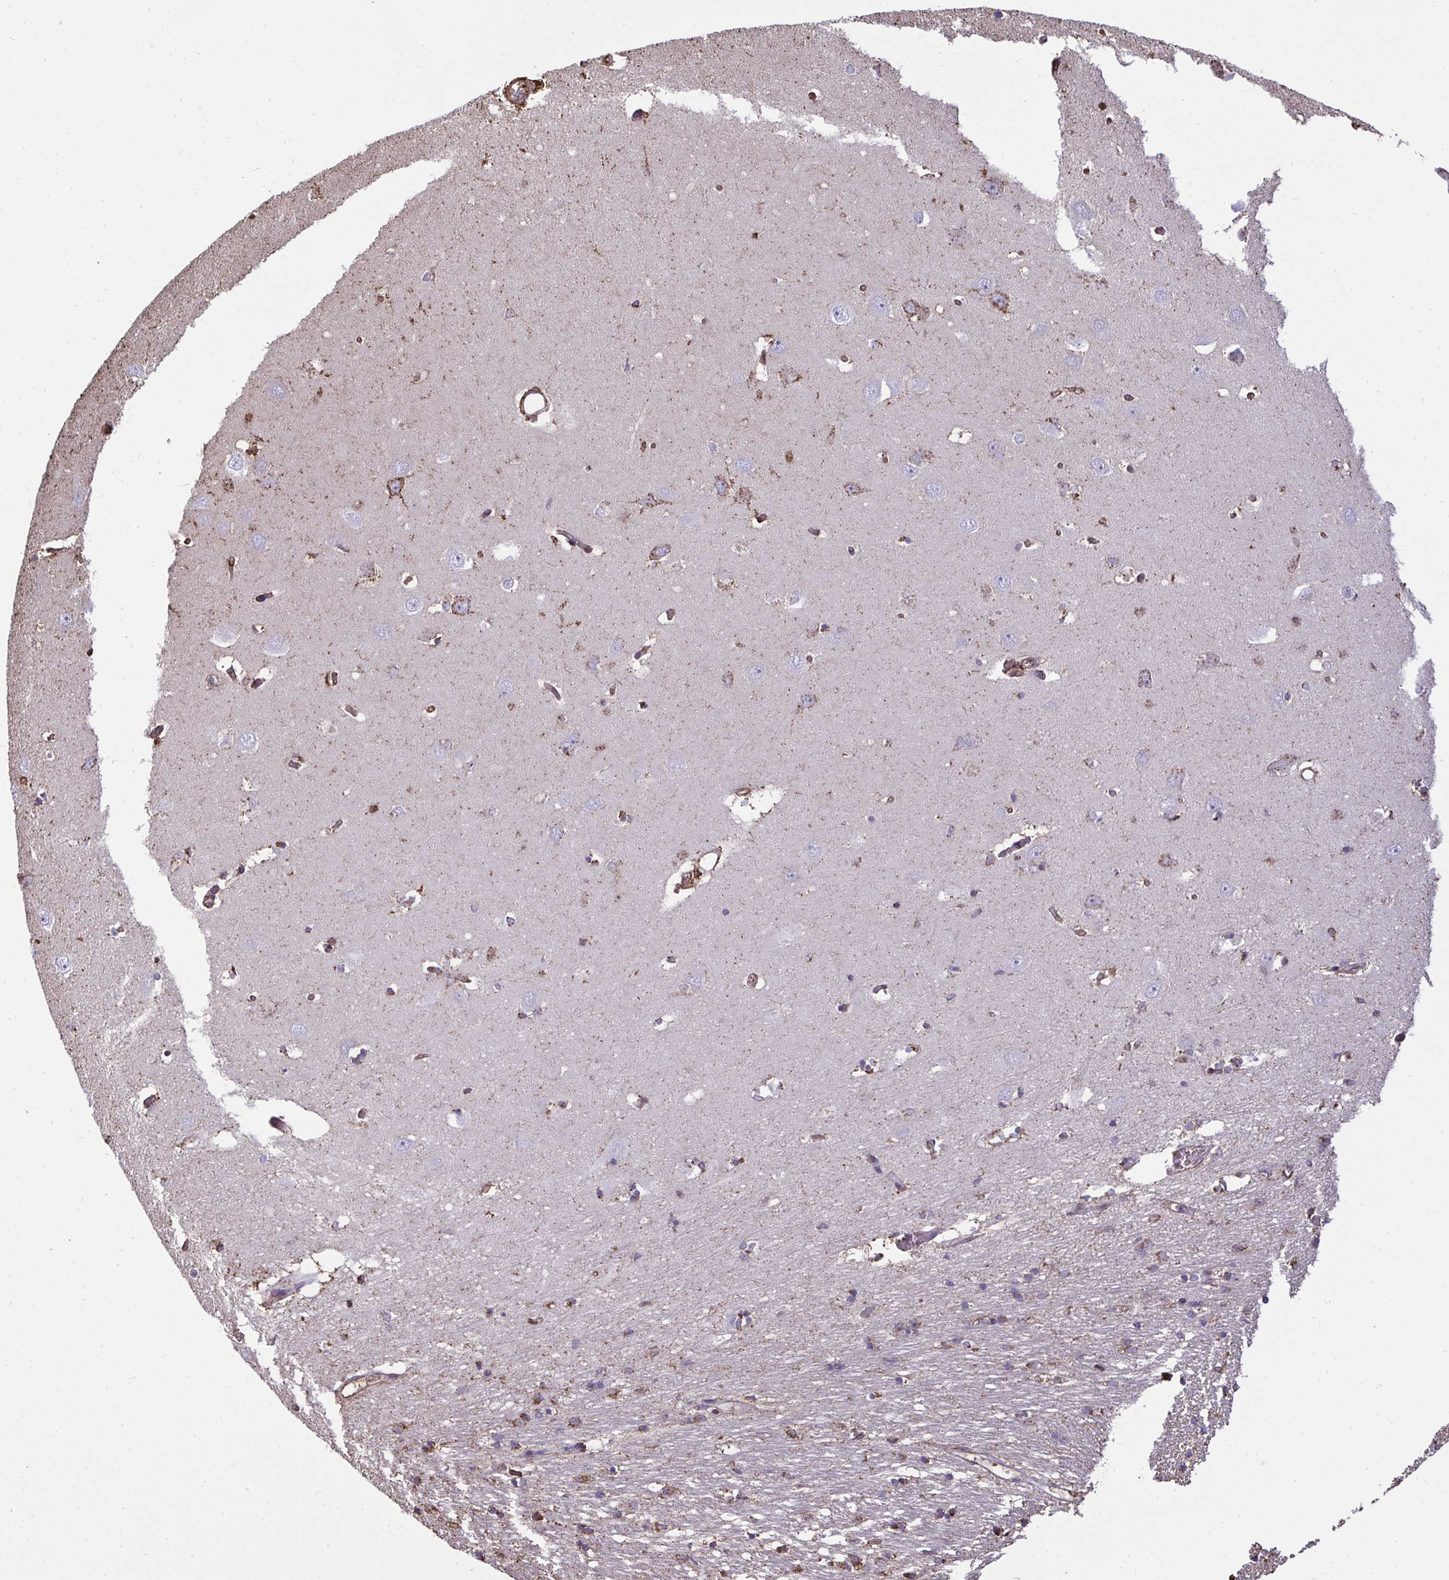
{"staining": {"intensity": "moderate", "quantity": "<25%", "location": "cytoplasmic/membranous"}, "tissue": "caudate", "cell_type": "Glial cells", "image_type": "normal", "snomed": [{"axis": "morphology", "description": "Normal tissue, NOS"}, {"axis": "topography", "description": "Lateral ventricle wall"}, {"axis": "topography", "description": "Hippocampus"}], "caption": "Brown immunohistochemical staining in benign human caudate exhibits moderate cytoplasmic/membranous expression in approximately <25% of glial cells. The protein of interest is shown in brown color, while the nuclei are stained blue.", "gene": "ANXA5", "patient": {"sex": "female", "age": 63}}